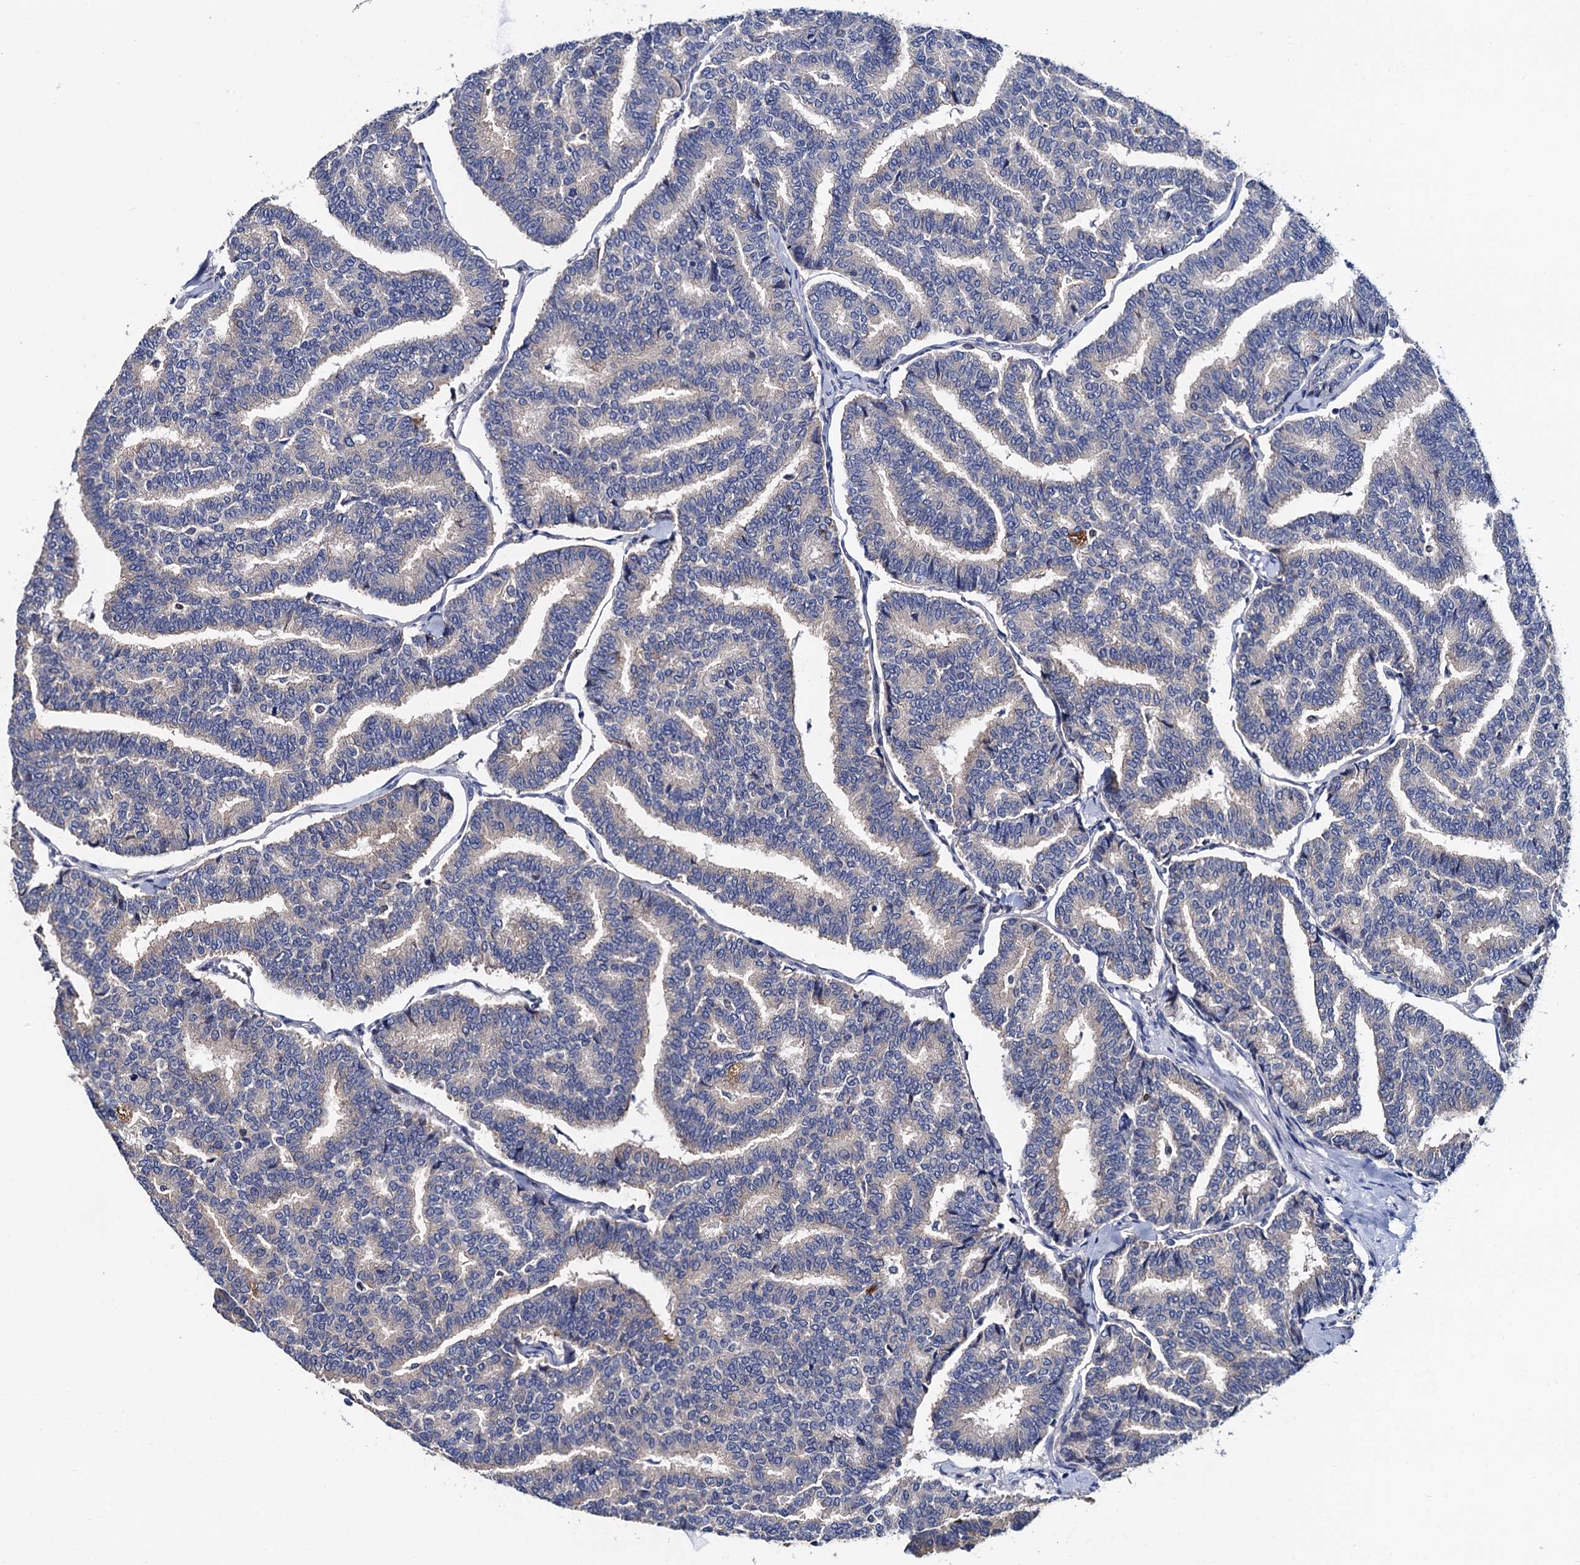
{"staining": {"intensity": "negative", "quantity": "none", "location": "none"}, "tissue": "thyroid cancer", "cell_type": "Tumor cells", "image_type": "cancer", "snomed": [{"axis": "morphology", "description": "Papillary adenocarcinoma, NOS"}, {"axis": "topography", "description": "Thyroid gland"}], "caption": "The photomicrograph demonstrates no significant positivity in tumor cells of papillary adenocarcinoma (thyroid).", "gene": "ZDHHC18", "patient": {"sex": "female", "age": 35}}